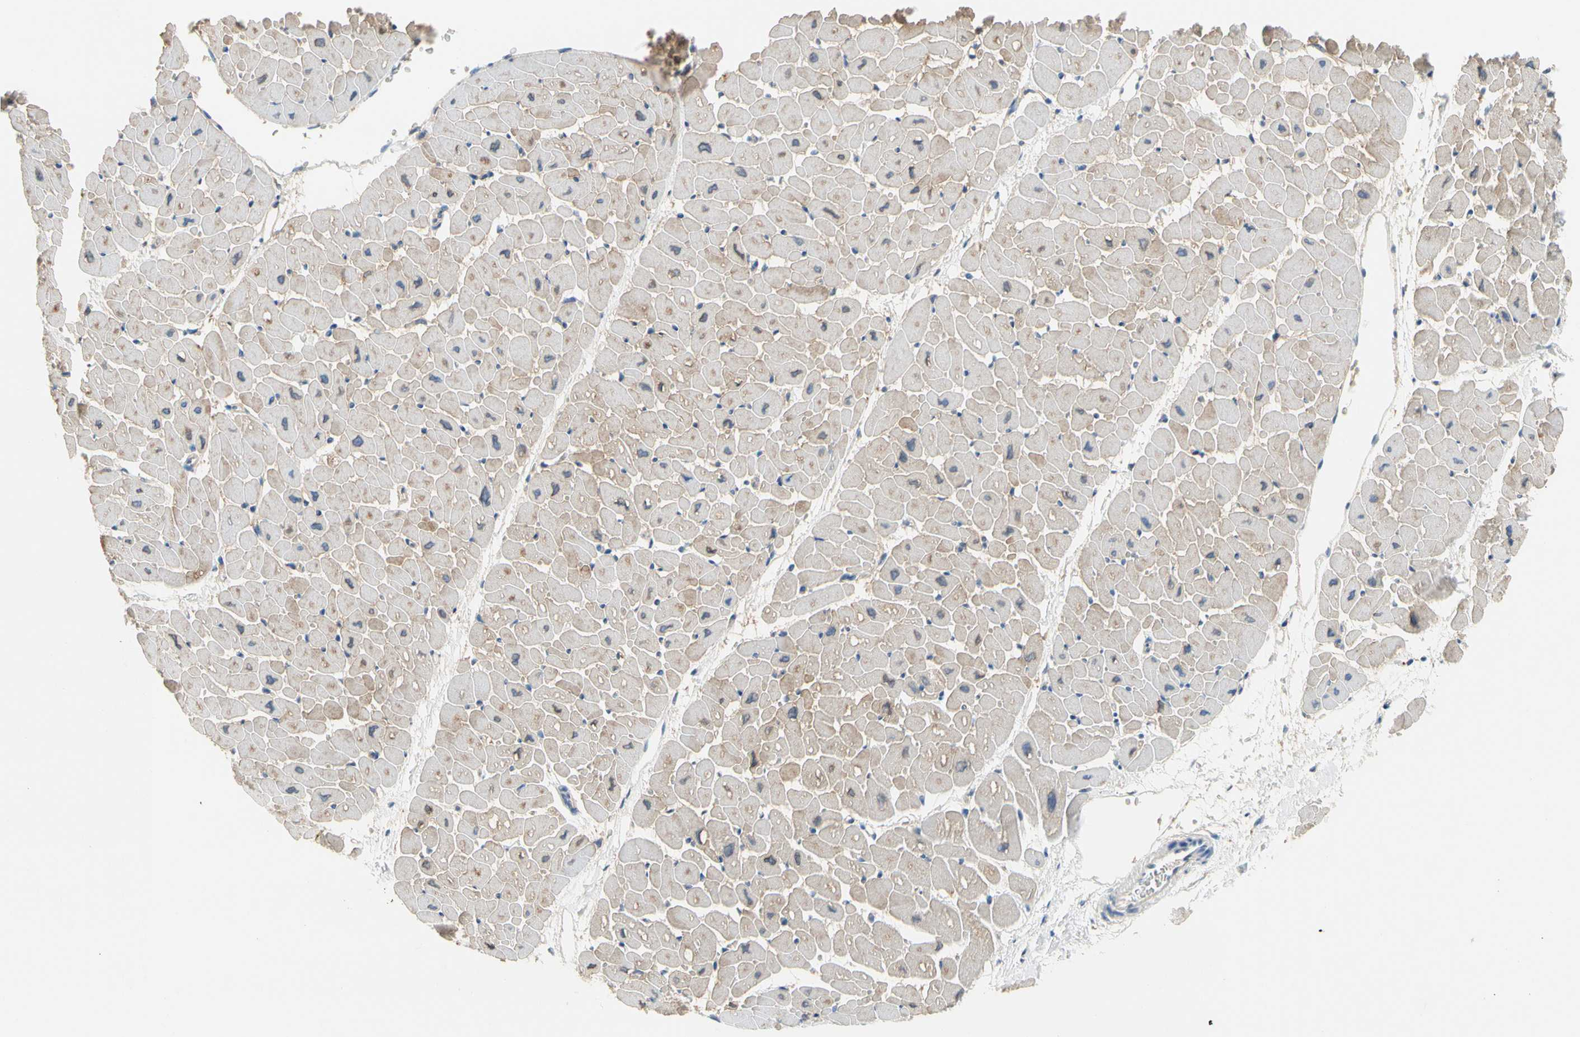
{"staining": {"intensity": "weak", "quantity": "25%-75%", "location": "cytoplasmic/membranous"}, "tissue": "heart muscle", "cell_type": "Cardiomyocytes", "image_type": "normal", "snomed": [{"axis": "morphology", "description": "Normal tissue, NOS"}, {"axis": "topography", "description": "Heart"}], "caption": "The image demonstrates a brown stain indicating the presence of a protein in the cytoplasmic/membranous of cardiomyocytes in heart muscle.", "gene": "CA14", "patient": {"sex": "male", "age": 45}}